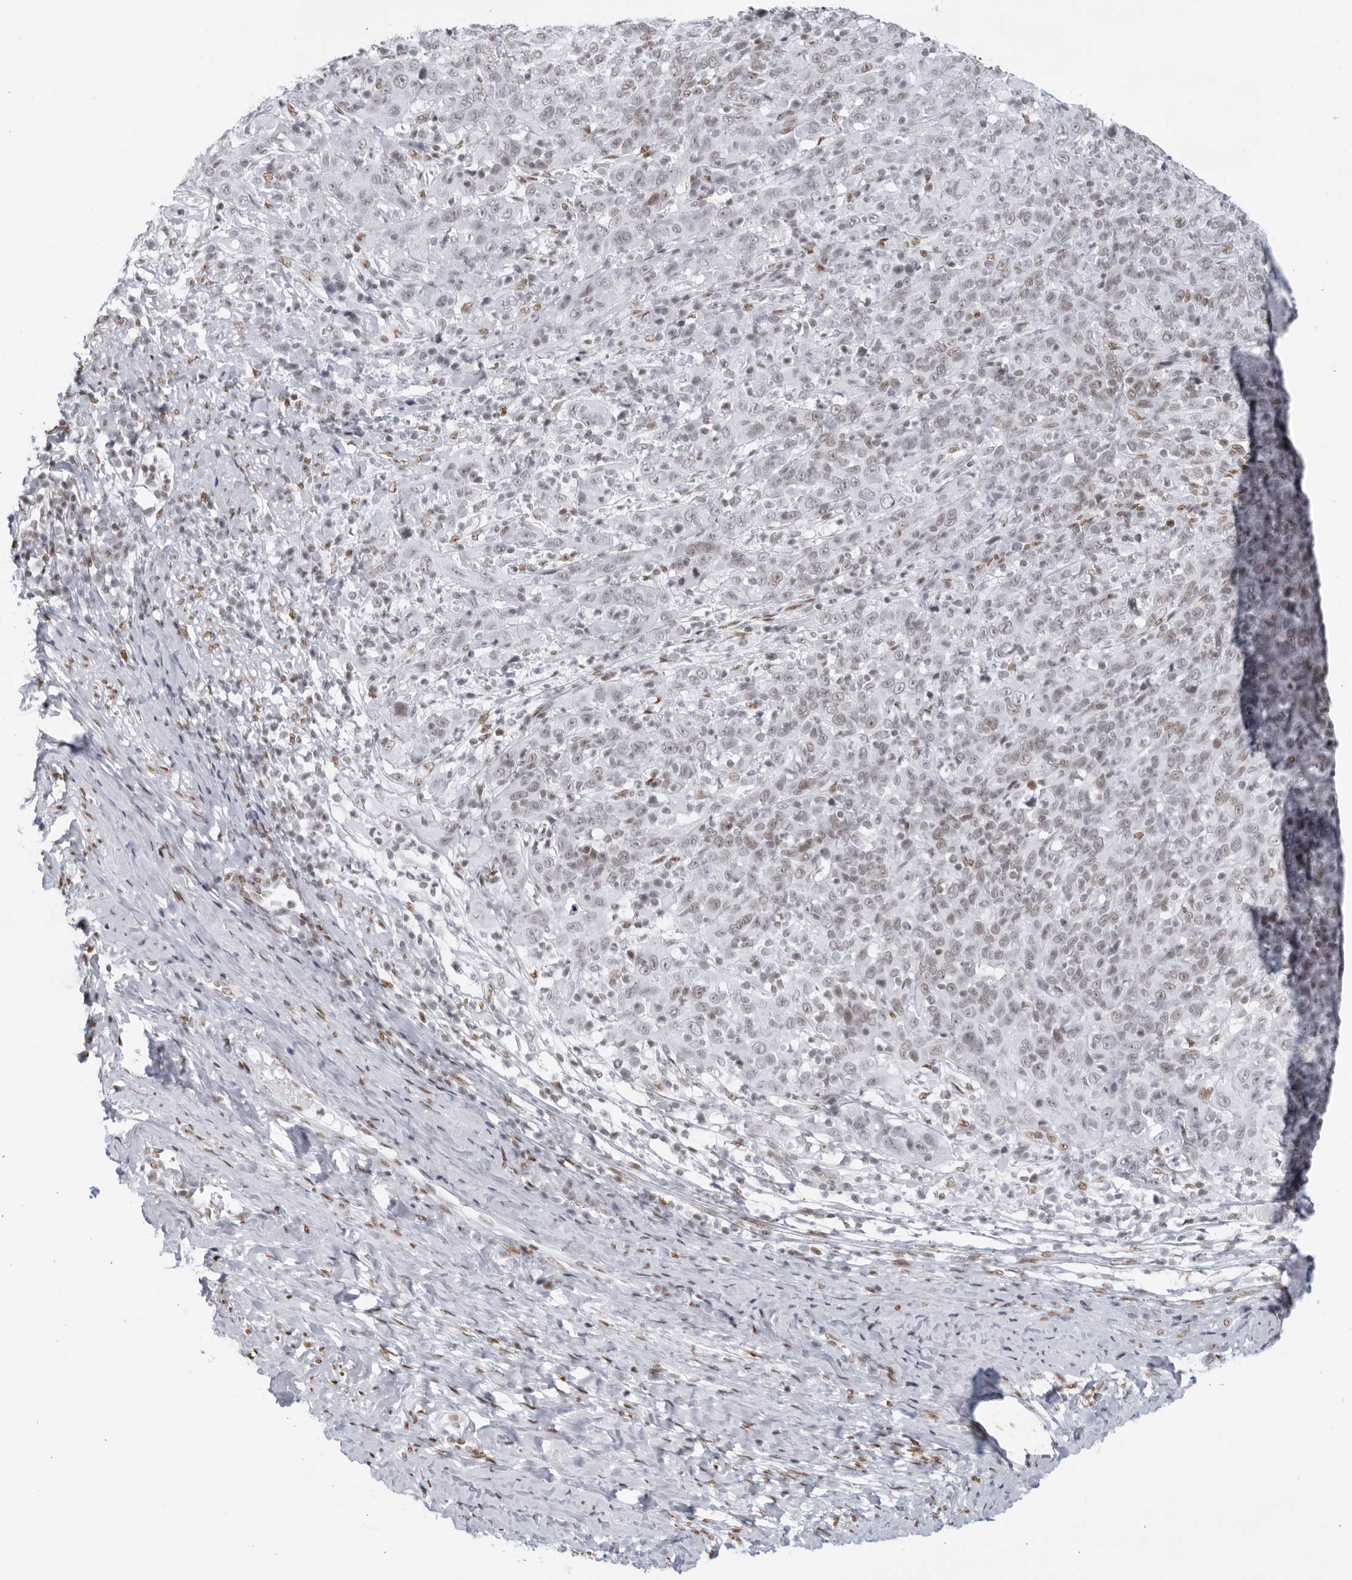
{"staining": {"intensity": "weak", "quantity": "25%-75%", "location": "nuclear"}, "tissue": "cervical cancer", "cell_type": "Tumor cells", "image_type": "cancer", "snomed": [{"axis": "morphology", "description": "Squamous cell carcinoma, NOS"}, {"axis": "topography", "description": "Cervix"}], "caption": "This histopathology image exhibits squamous cell carcinoma (cervical) stained with immunohistochemistry (IHC) to label a protein in brown. The nuclear of tumor cells show weak positivity for the protein. Nuclei are counter-stained blue.", "gene": "HP1BP3", "patient": {"sex": "female", "age": 46}}